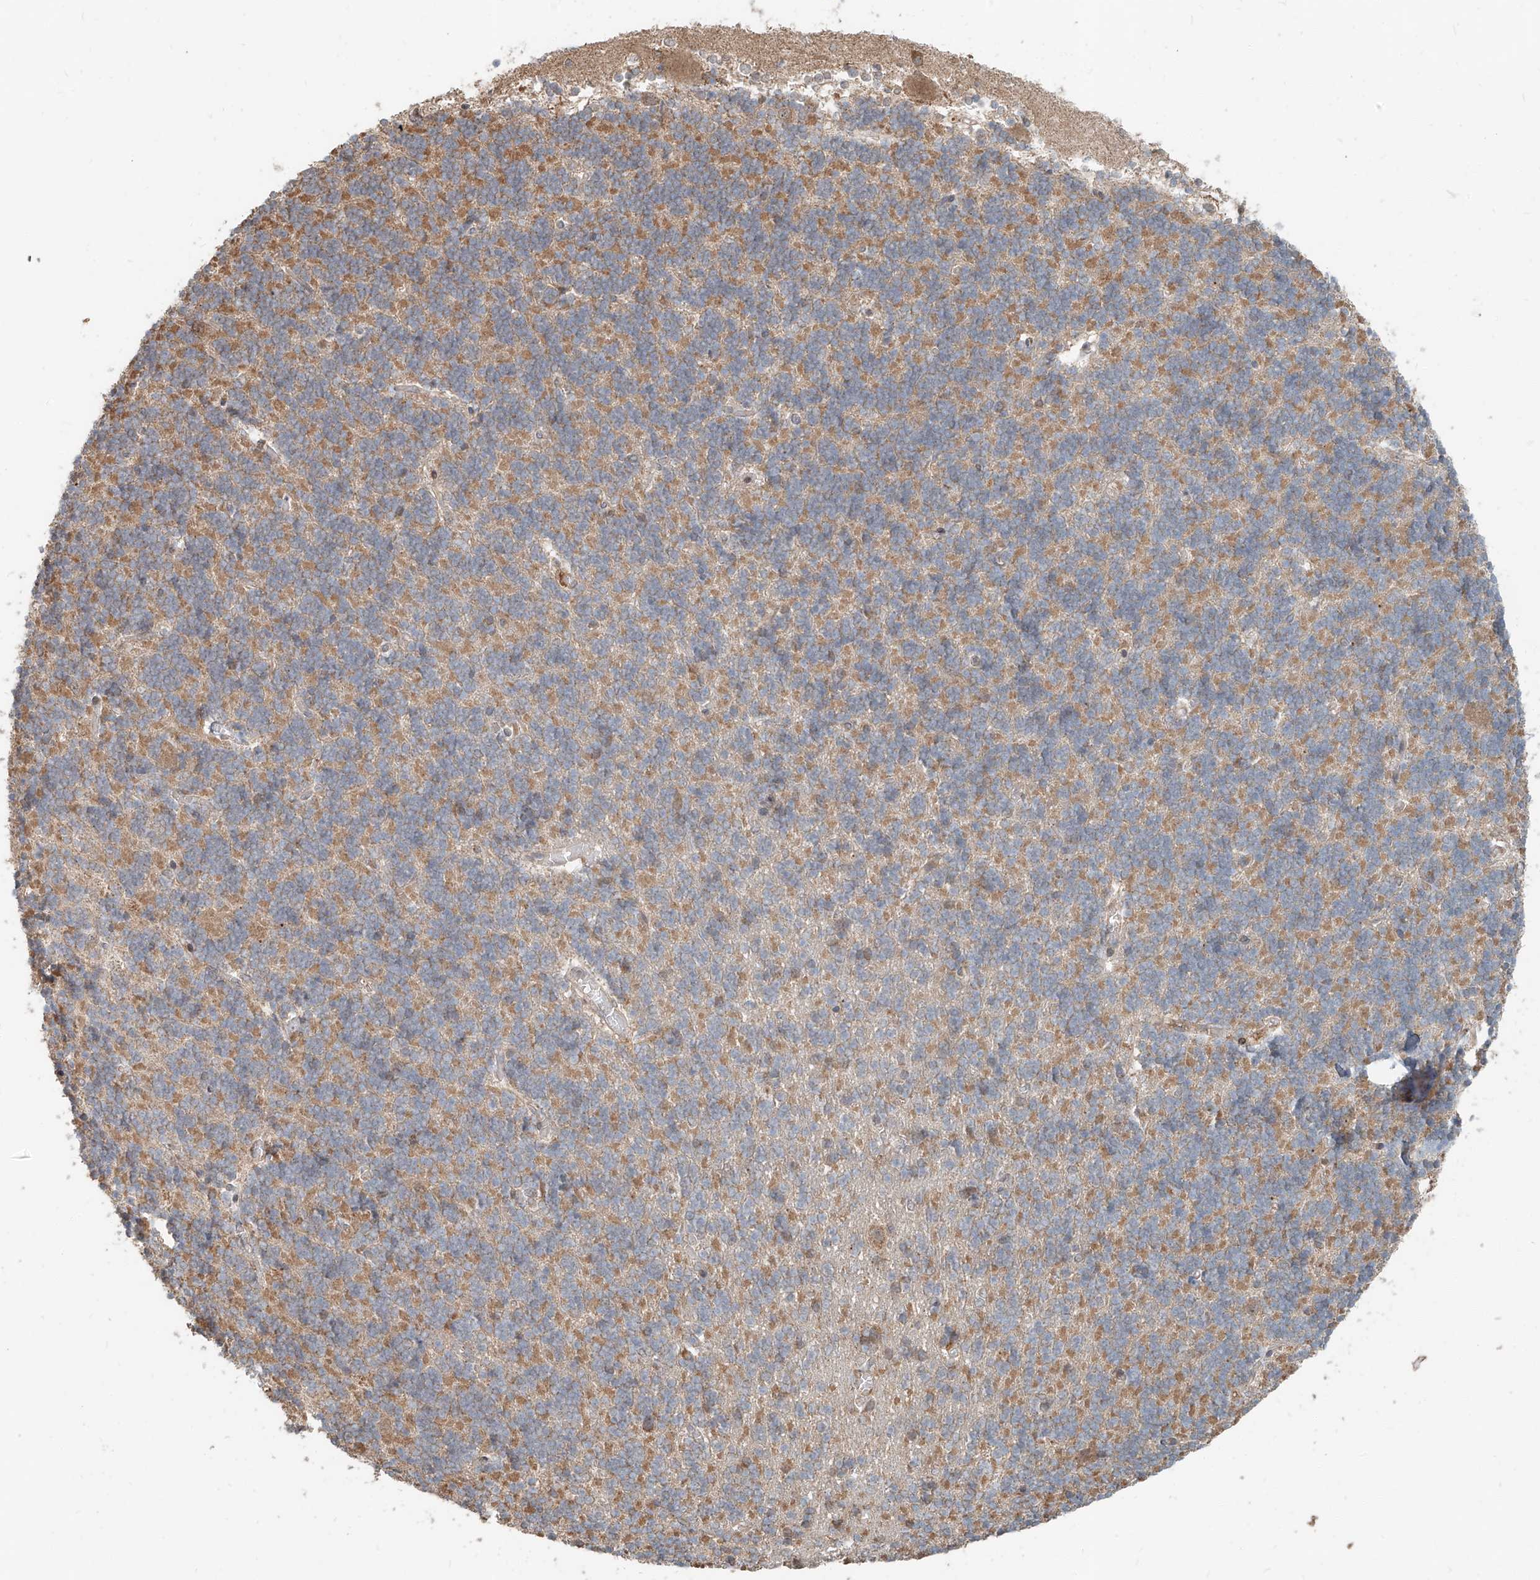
{"staining": {"intensity": "moderate", "quantity": "25%-75%", "location": "cytoplasmic/membranous"}, "tissue": "cerebellum", "cell_type": "Cells in granular layer", "image_type": "normal", "snomed": [{"axis": "morphology", "description": "Normal tissue, NOS"}, {"axis": "topography", "description": "Cerebellum"}], "caption": "Immunohistochemical staining of unremarkable cerebellum shows moderate cytoplasmic/membranous protein positivity in about 25%-75% of cells in granular layer. The protein of interest is shown in brown color, while the nuclei are stained blue.", "gene": "STX19", "patient": {"sex": "male", "age": 37}}